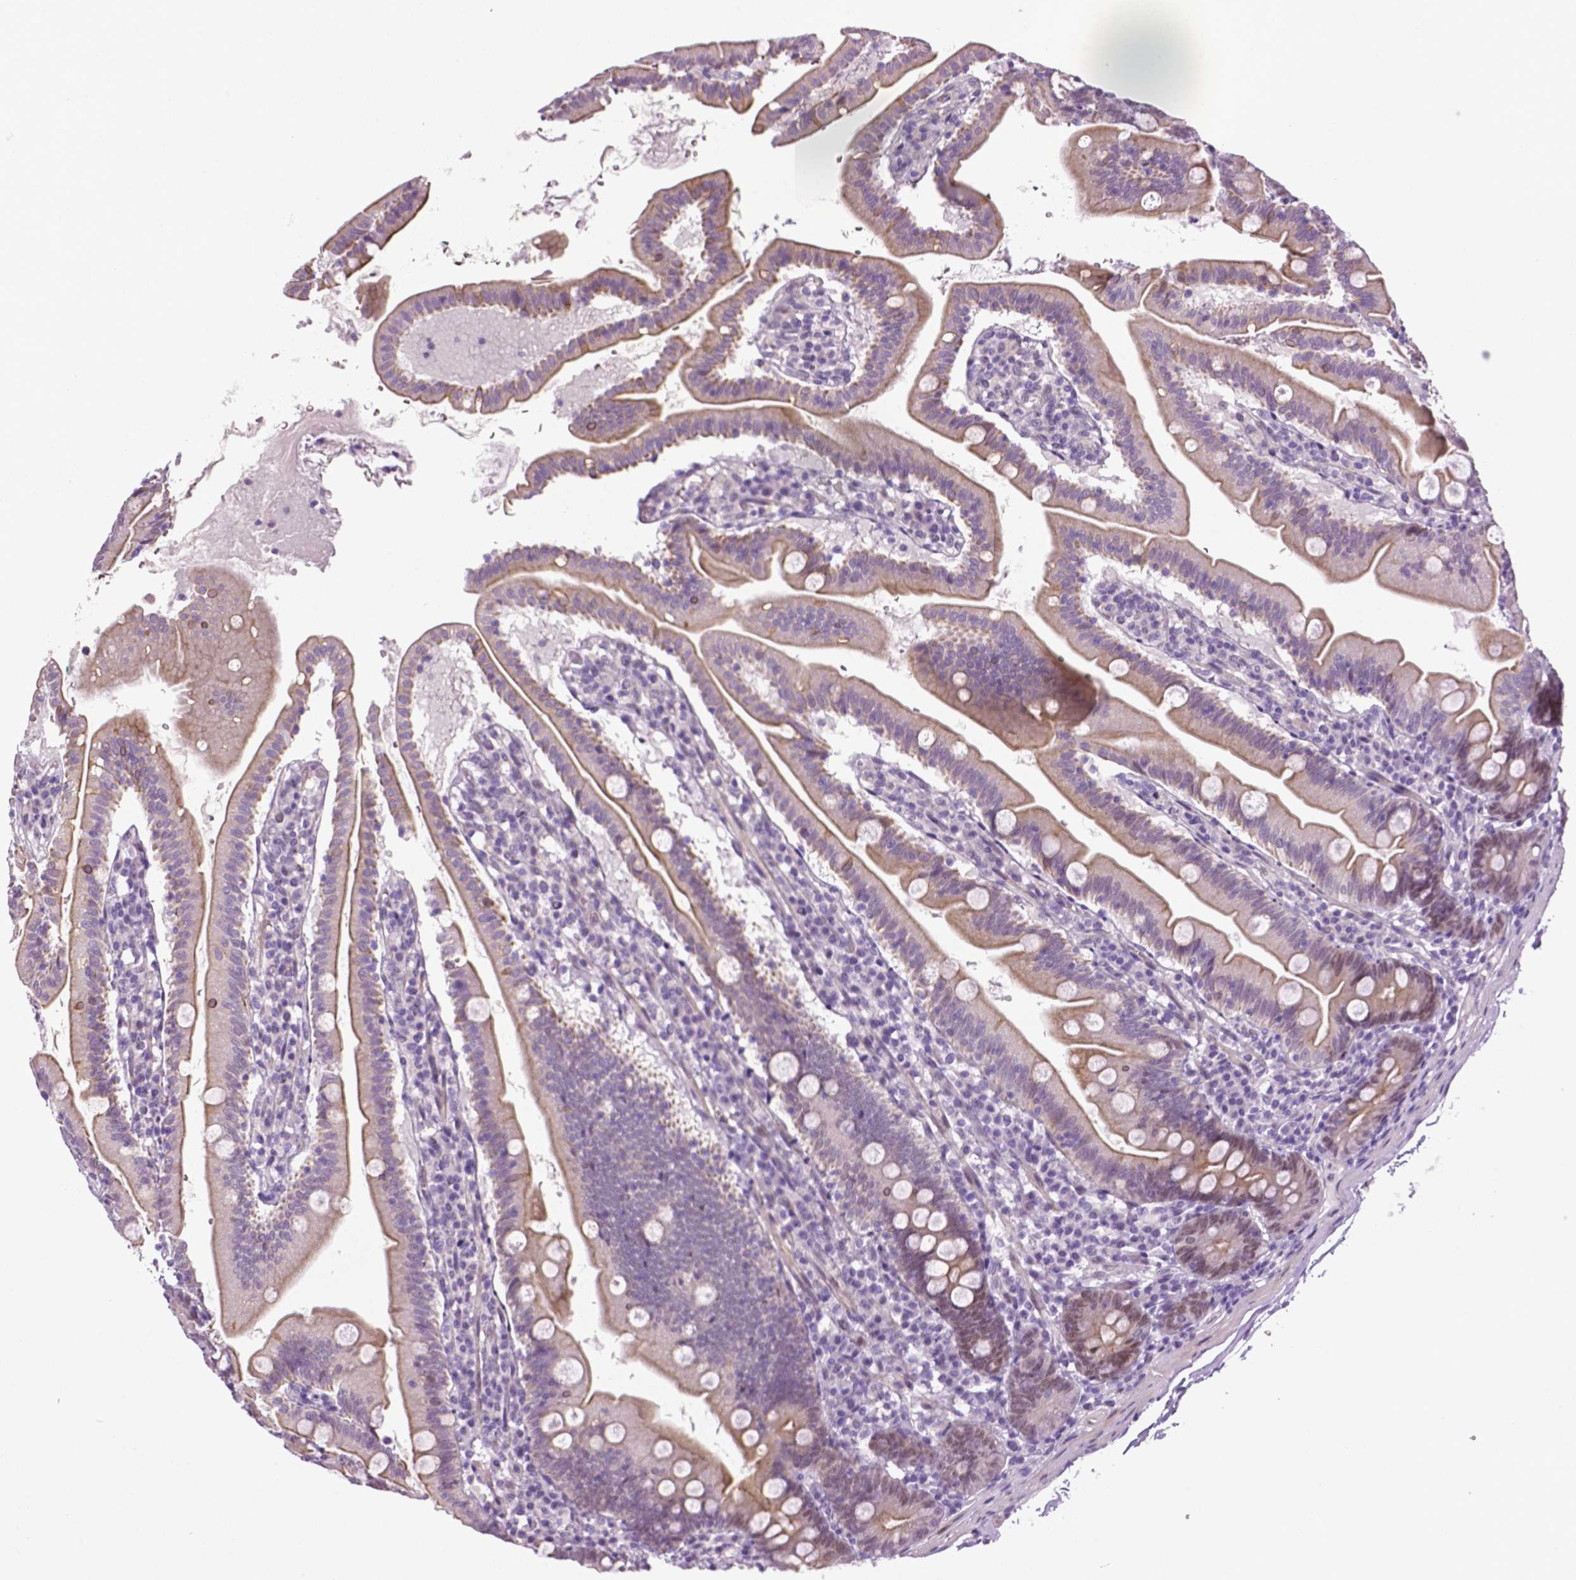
{"staining": {"intensity": "weak", "quantity": "25%-75%", "location": "cytoplasmic/membranous,nuclear"}, "tissue": "duodenum", "cell_type": "Glandular cells", "image_type": "normal", "snomed": [{"axis": "morphology", "description": "Normal tissue, NOS"}, {"axis": "topography", "description": "Duodenum"}], "caption": "Immunohistochemical staining of benign duodenum exhibits 25%-75% levels of weak cytoplasmic/membranous,nuclear protein positivity in approximately 25%-75% of glandular cells.", "gene": "PTGER3", "patient": {"sex": "female", "age": 67}}